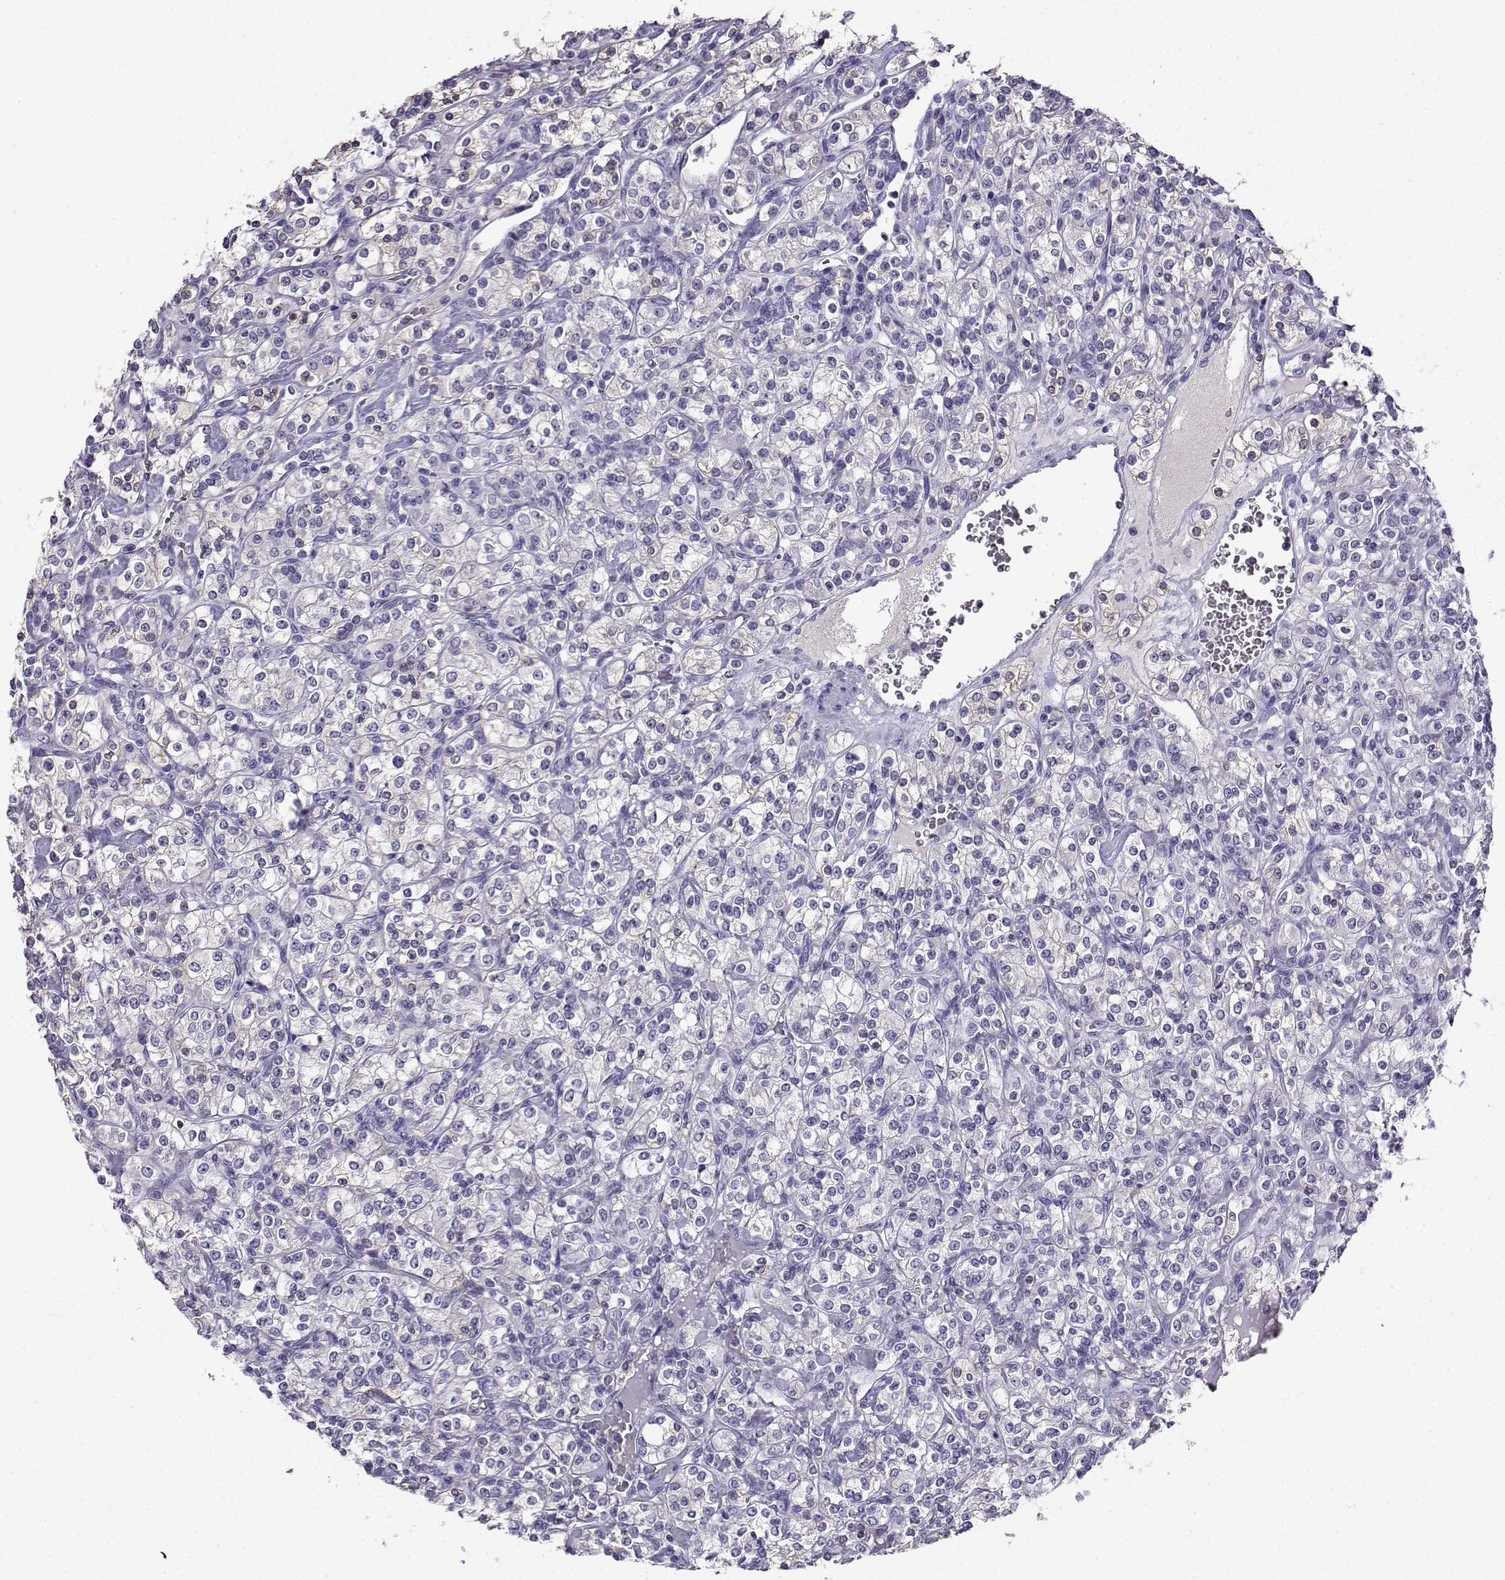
{"staining": {"intensity": "negative", "quantity": "none", "location": "none"}, "tissue": "renal cancer", "cell_type": "Tumor cells", "image_type": "cancer", "snomed": [{"axis": "morphology", "description": "Adenocarcinoma, NOS"}, {"axis": "topography", "description": "Kidney"}], "caption": "Tumor cells are negative for brown protein staining in renal cancer (adenocarcinoma). (DAB IHC visualized using brightfield microscopy, high magnification).", "gene": "LINGO1", "patient": {"sex": "male", "age": 77}}